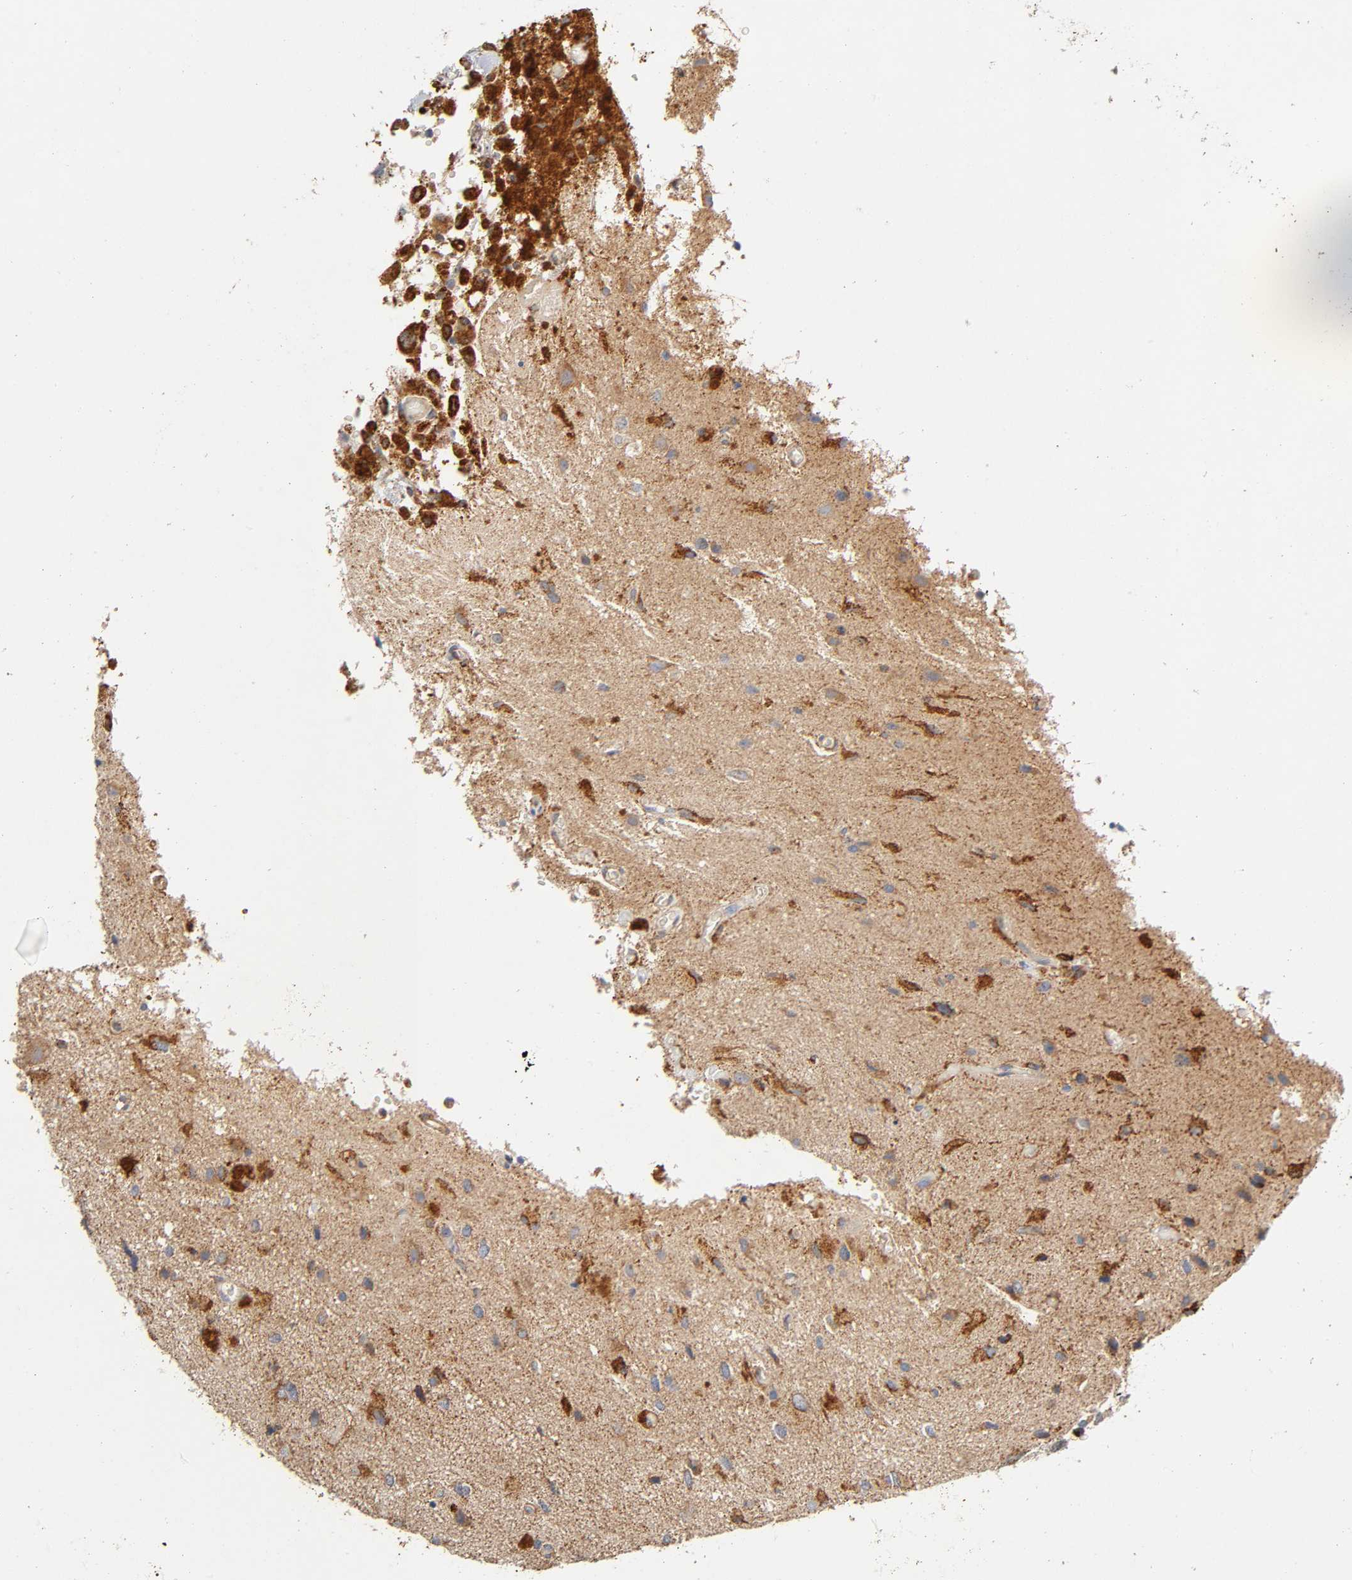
{"staining": {"intensity": "moderate", "quantity": "25%-75%", "location": "cytoplasmic/membranous"}, "tissue": "glioma", "cell_type": "Tumor cells", "image_type": "cancer", "snomed": [{"axis": "morphology", "description": "Glioma, malignant, High grade"}, {"axis": "topography", "description": "Brain"}], "caption": "This micrograph displays immunohistochemistry (IHC) staining of human glioma, with medium moderate cytoplasmic/membranous staining in about 25%-75% of tumor cells.", "gene": "ISG15", "patient": {"sex": "male", "age": 47}}